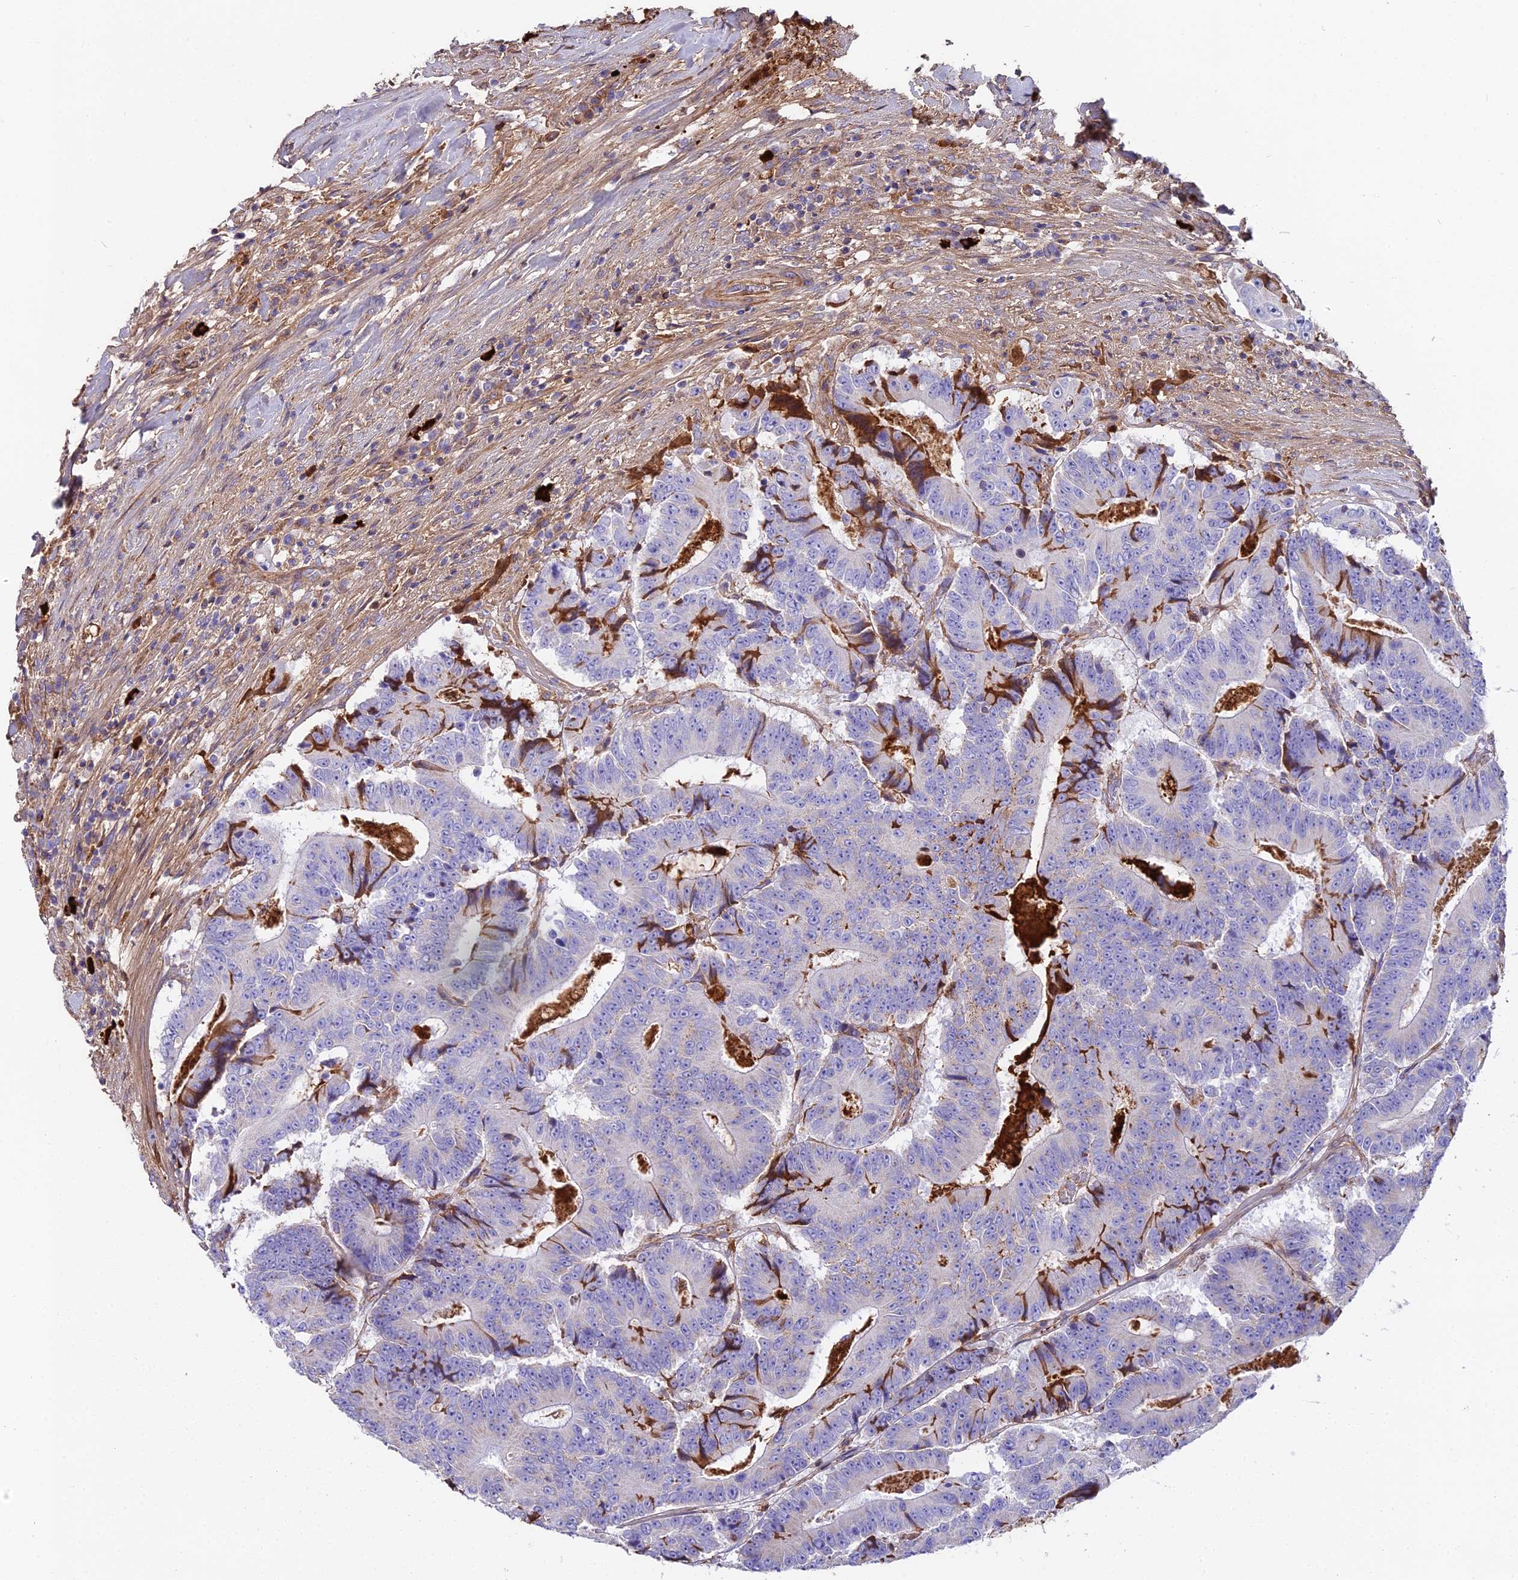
{"staining": {"intensity": "strong", "quantity": "<25%", "location": "cytoplasmic/membranous"}, "tissue": "colorectal cancer", "cell_type": "Tumor cells", "image_type": "cancer", "snomed": [{"axis": "morphology", "description": "Adenocarcinoma, NOS"}, {"axis": "topography", "description": "Colon"}], "caption": "Adenocarcinoma (colorectal) tissue displays strong cytoplasmic/membranous expression in about <25% of tumor cells", "gene": "BEX4", "patient": {"sex": "male", "age": 83}}